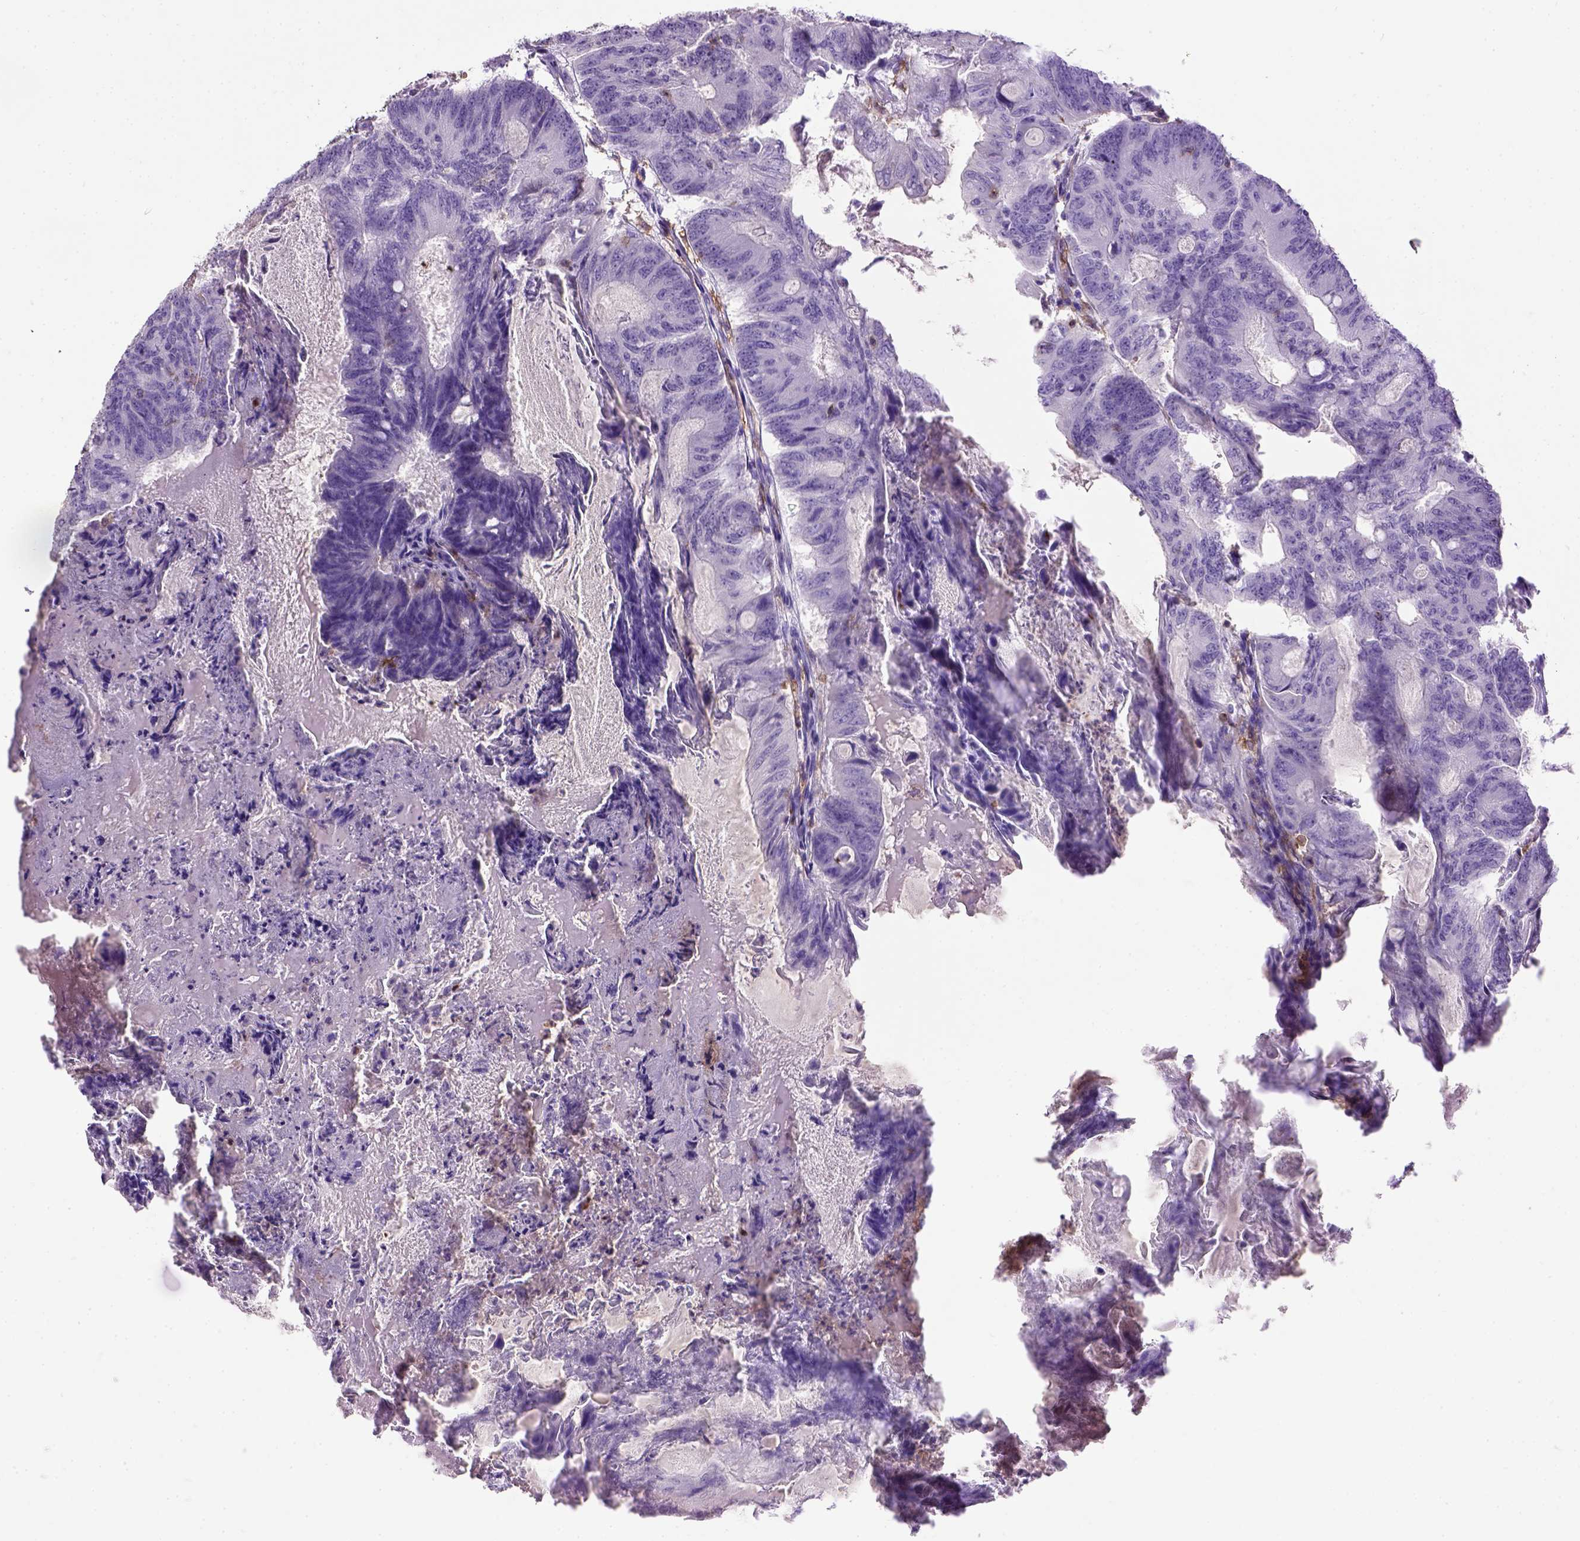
{"staining": {"intensity": "negative", "quantity": "none", "location": "none"}, "tissue": "colorectal cancer", "cell_type": "Tumor cells", "image_type": "cancer", "snomed": [{"axis": "morphology", "description": "Adenocarcinoma, NOS"}, {"axis": "topography", "description": "Colon"}], "caption": "DAB (3,3'-diaminobenzidine) immunohistochemical staining of colorectal cancer exhibits no significant expression in tumor cells.", "gene": "ITGAX", "patient": {"sex": "female", "age": 70}}